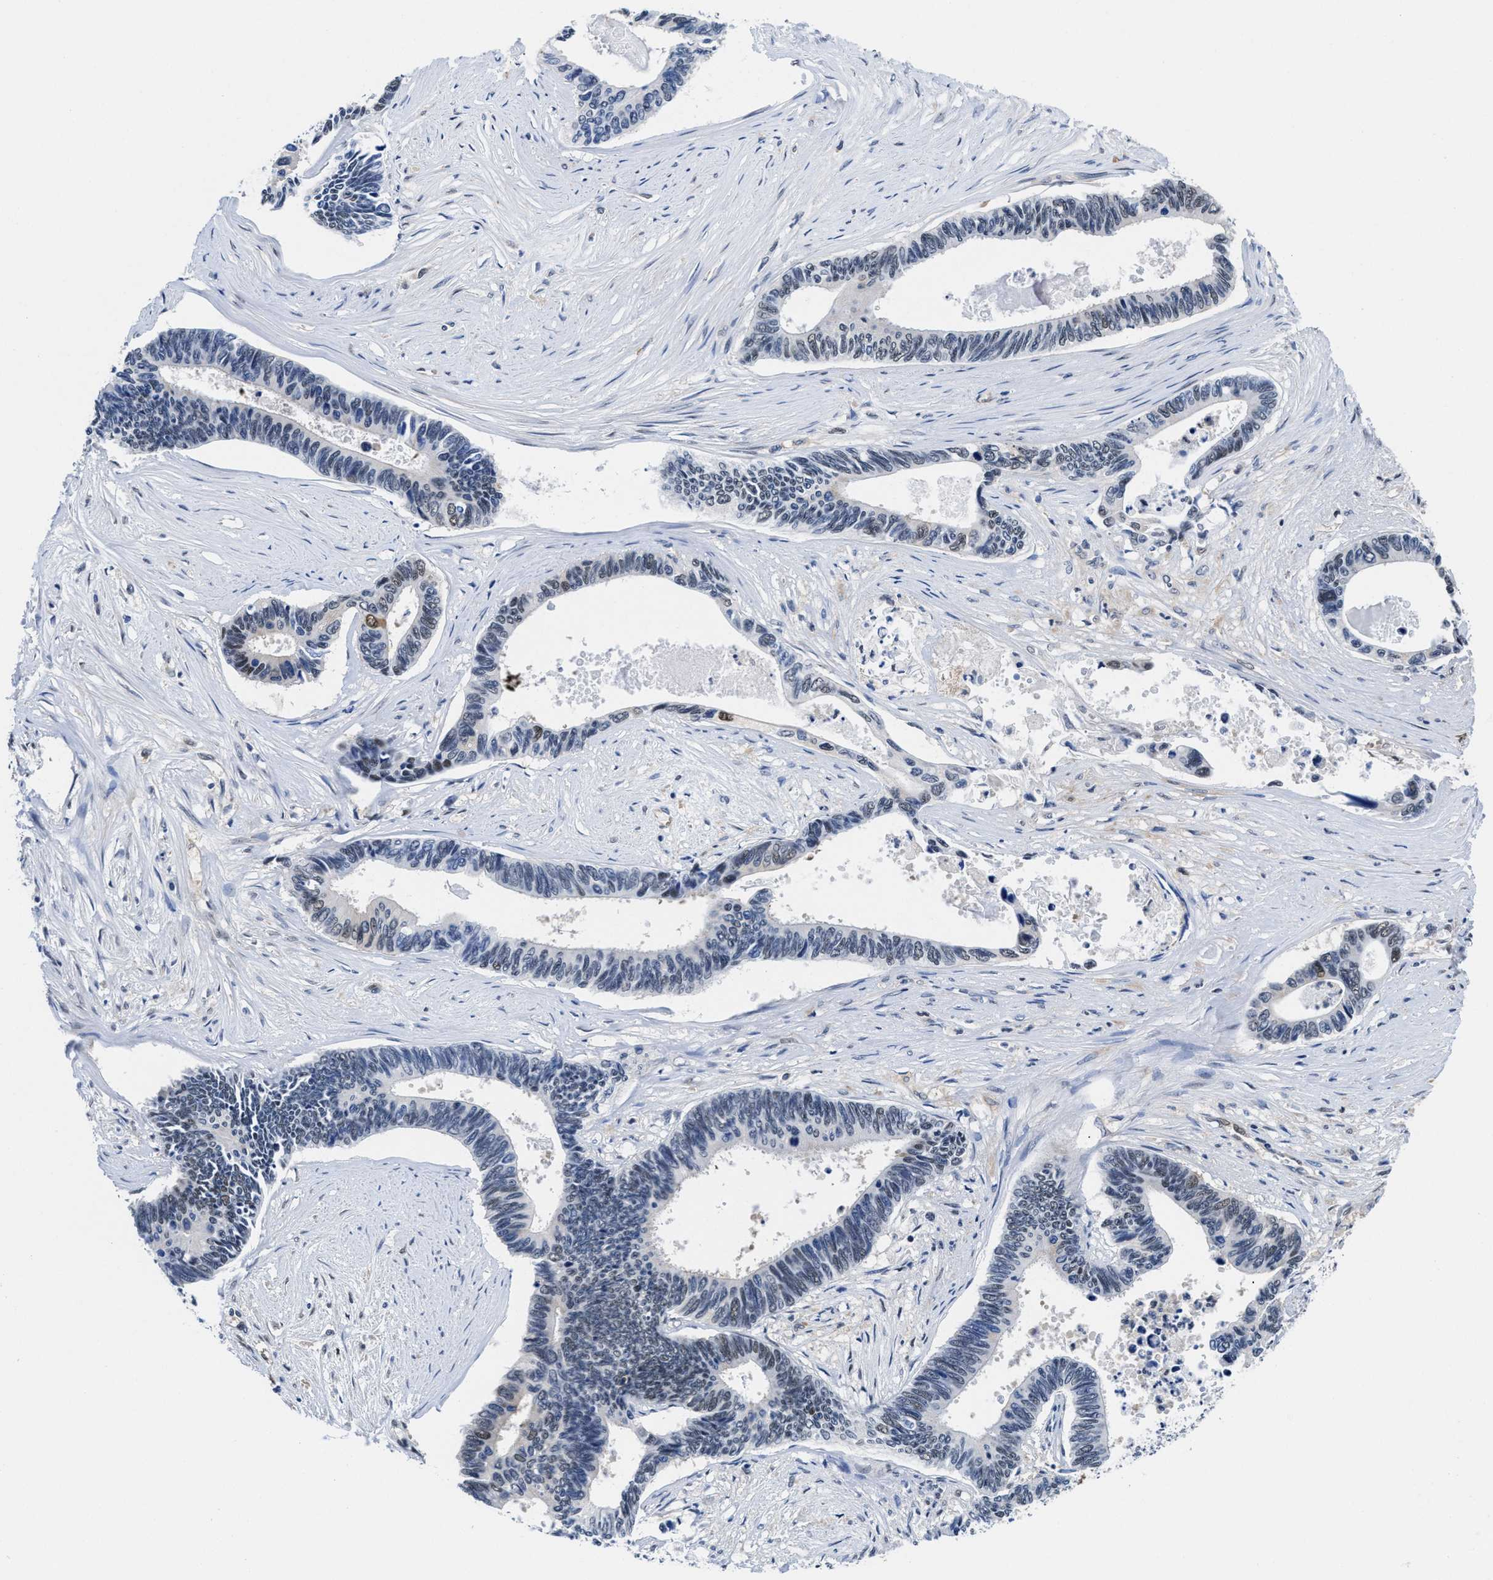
{"staining": {"intensity": "moderate", "quantity": "<25%", "location": "cytoplasmic/membranous,nuclear"}, "tissue": "pancreatic cancer", "cell_type": "Tumor cells", "image_type": "cancer", "snomed": [{"axis": "morphology", "description": "Adenocarcinoma, NOS"}, {"axis": "topography", "description": "Pancreas"}], "caption": "This is an image of IHC staining of pancreatic cancer (adenocarcinoma), which shows moderate expression in the cytoplasmic/membranous and nuclear of tumor cells.", "gene": "ACLY", "patient": {"sex": "female", "age": 70}}